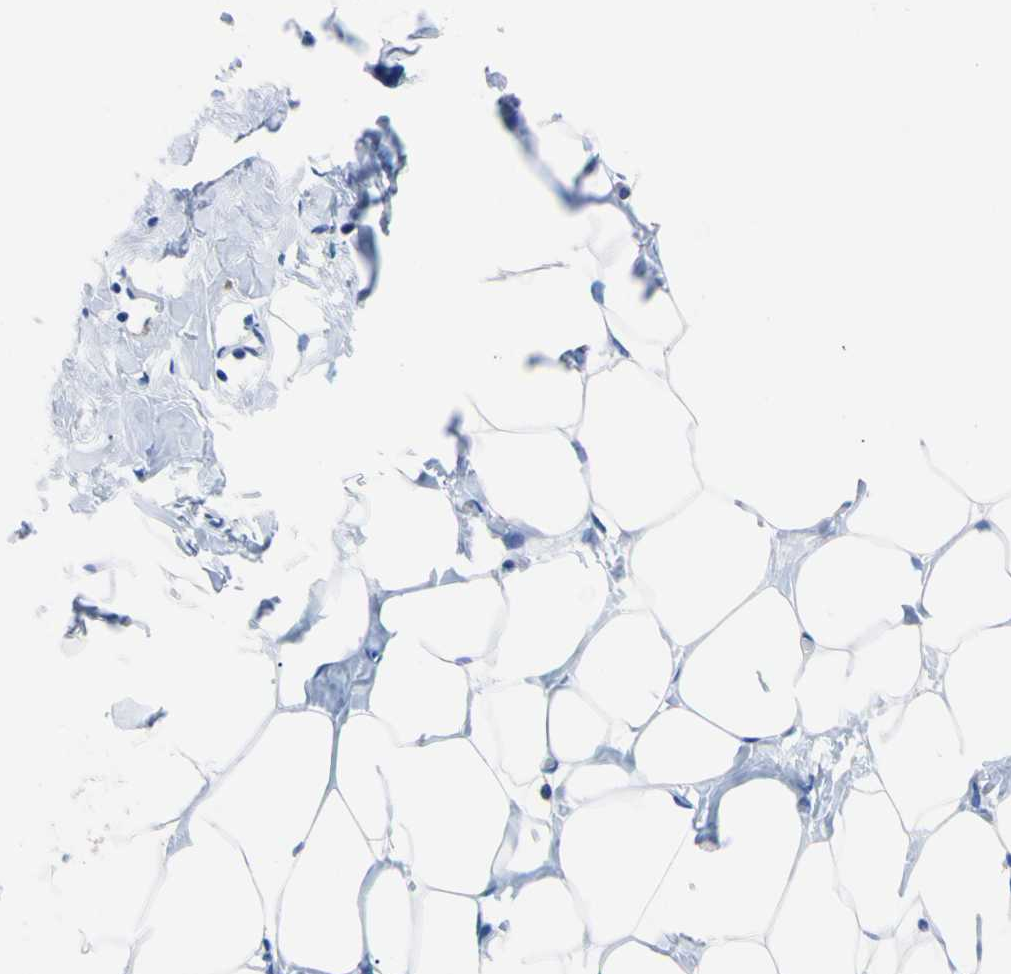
{"staining": {"intensity": "negative", "quantity": "none", "location": "none"}, "tissue": "breast", "cell_type": "Adipocytes", "image_type": "normal", "snomed": [{"axis": "morphology", "description": "Normal tissue, NOS"}, {"axis": "topography", "description": "Breast"}], "caption": "This is an immunohistochemistry (IHC) histopathology image of unremarkable breast. There is no staining in adipocytes.", "gene": "NCF4", "patient": {"sex": "female", "age": 27}}